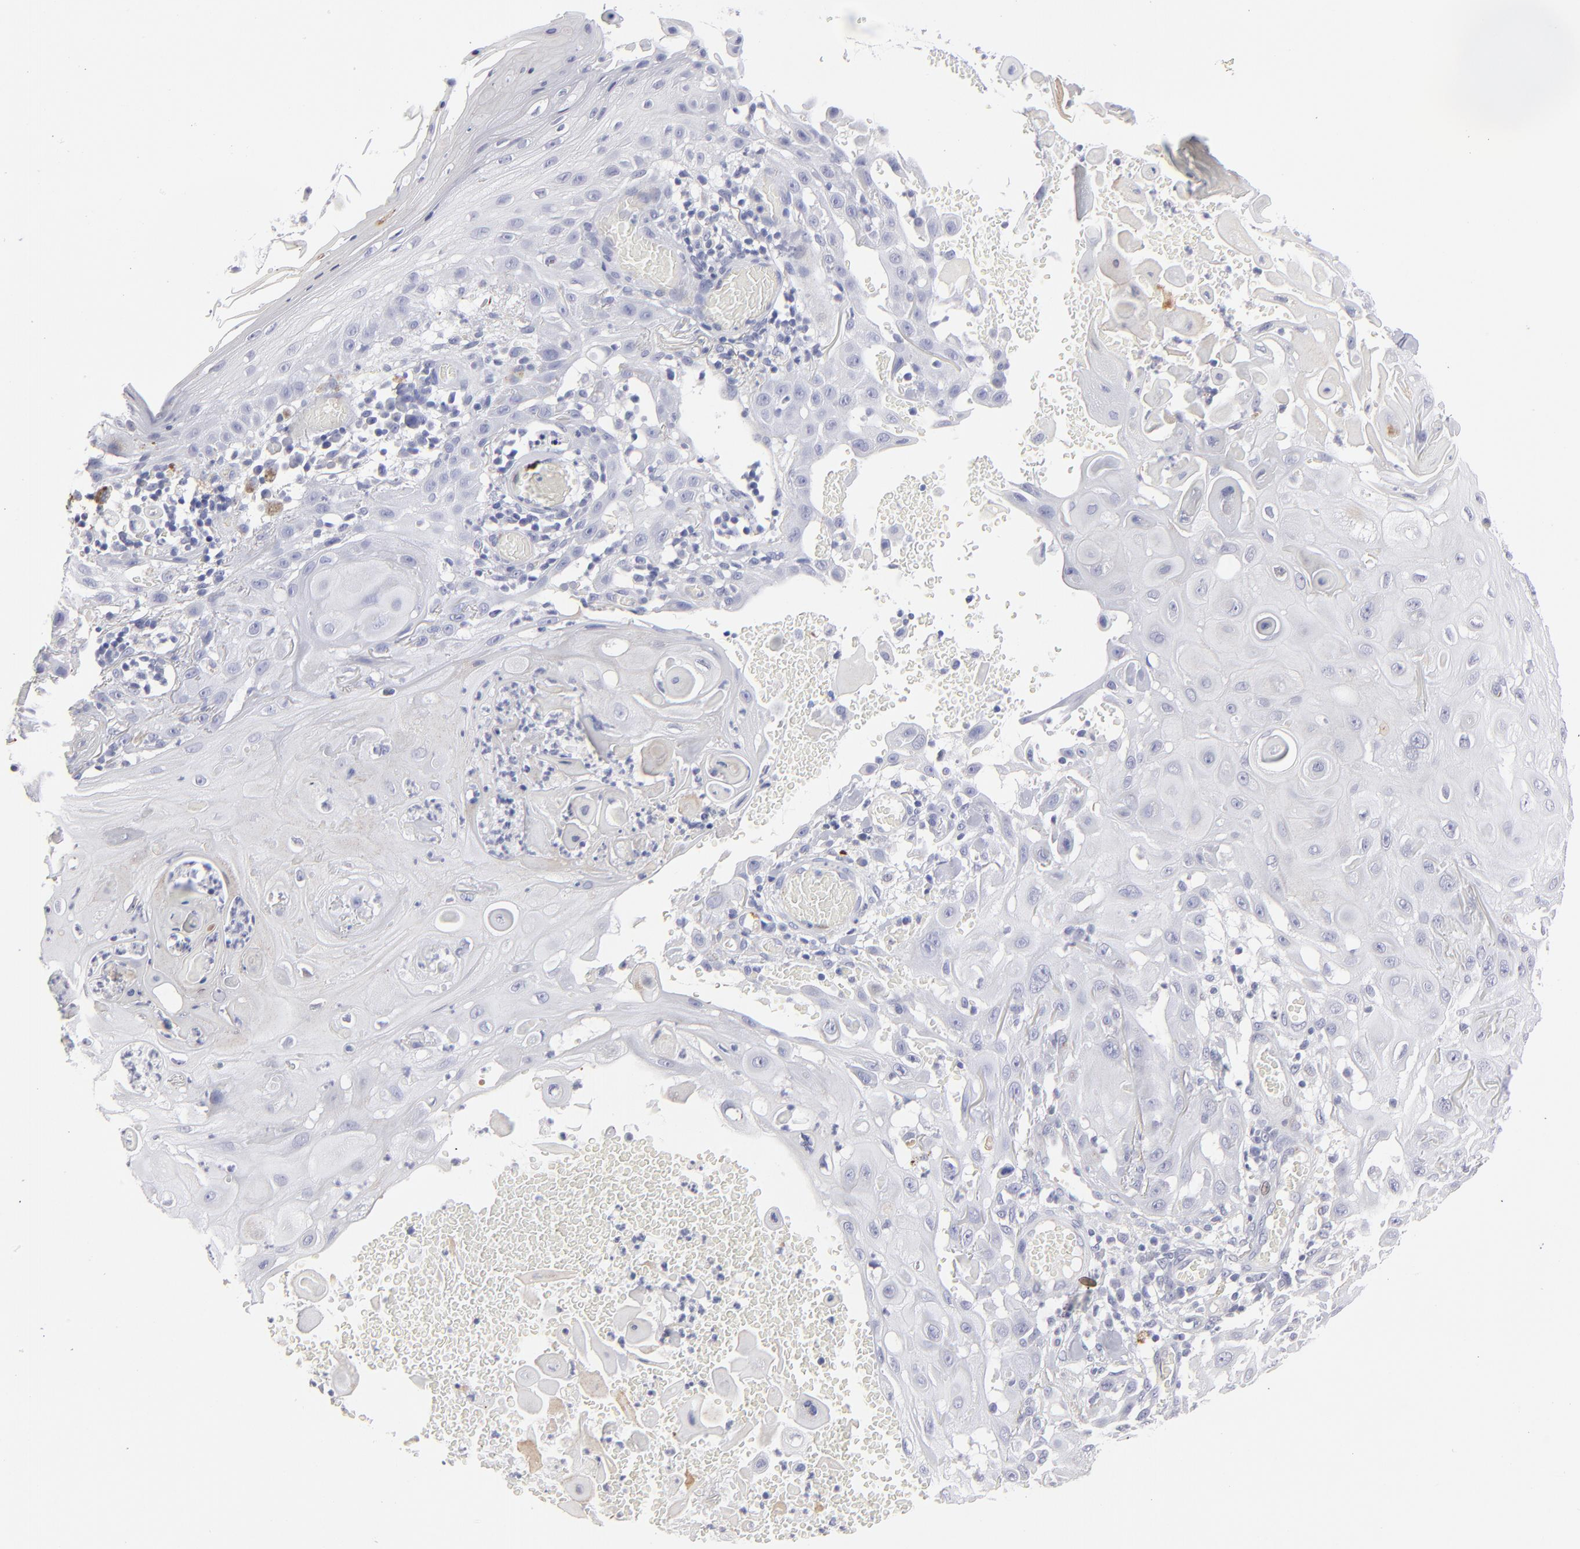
{"staining": {"intensity": "negative", "quantity": "none", "location": "none"}, "tissue": "skin cancer", "cell_type": "Tumor cells", "image_type": "cancer", "snomed": [{"axis": "morphology", "description": "Squamous cell carcinoma, NOS"}, {"axis": "topography", "description": "Skin"}], "caption": "Tumor cells show no significant protein positivity in skin squamous cell carcinoma.", "gene": "CADM3", "patient": {"sex": "male", "age": 24}}